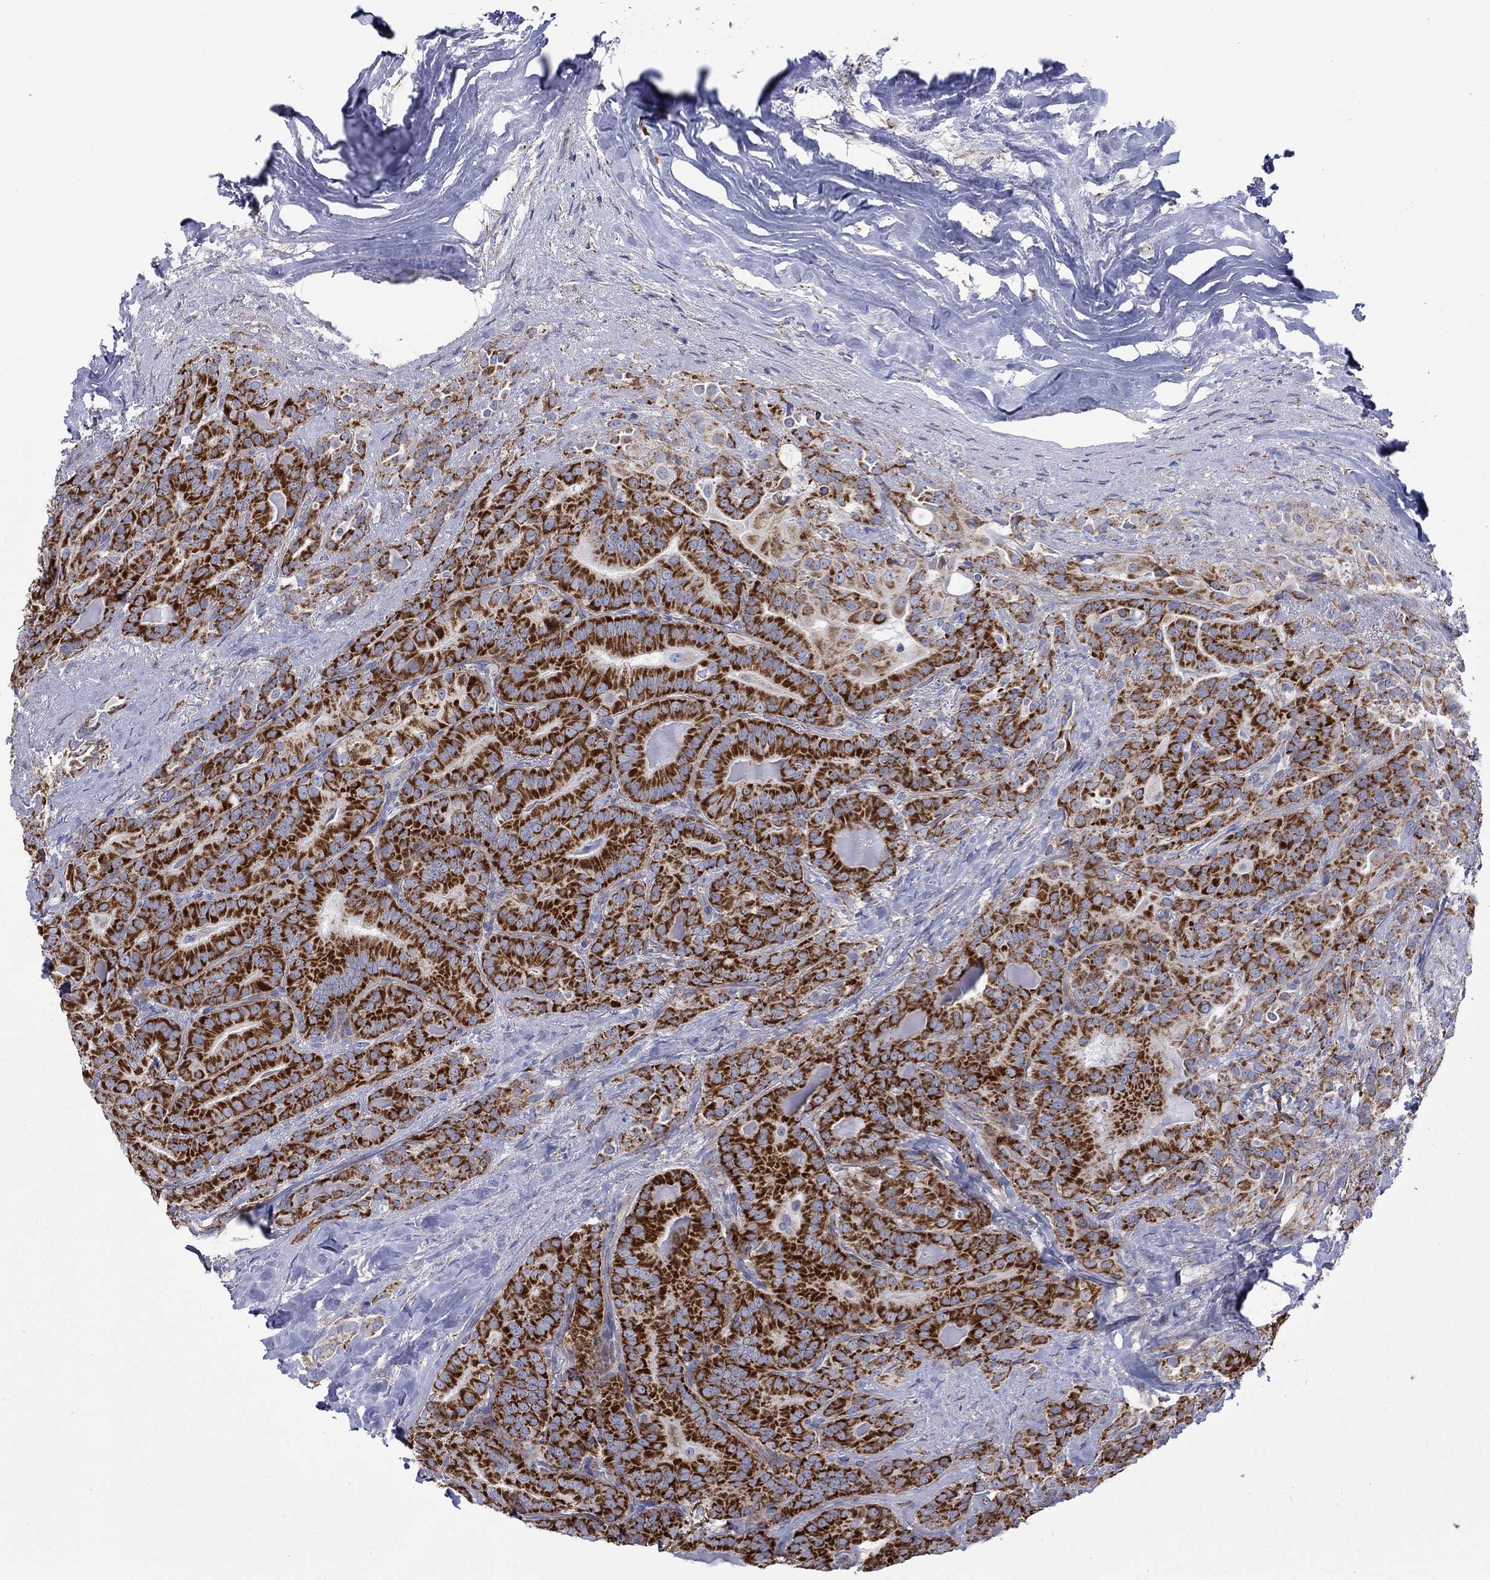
{"staining": {"intensity": "strong", "quantity": ">75%", "location": "cytoplasmic/membranous"}, "tissue": "thyroid cancer", "cell_type": "Tumor cells", "image_type": "cancer", "snomed": [{"axis": "morphology", "description": "Papillary adenocarcinoma, NOS"}, {"axis": "topography", "description": "Thyroid gland"}], "caption": "Protein expression by immunohistochemistry displays strong cytoplasmic/membranous staining in about >75% of tumor cells in thyroid papillary adenocarcinoma.", "gene": "CISD1", "patient": {"sex": "male", "age": 61}}